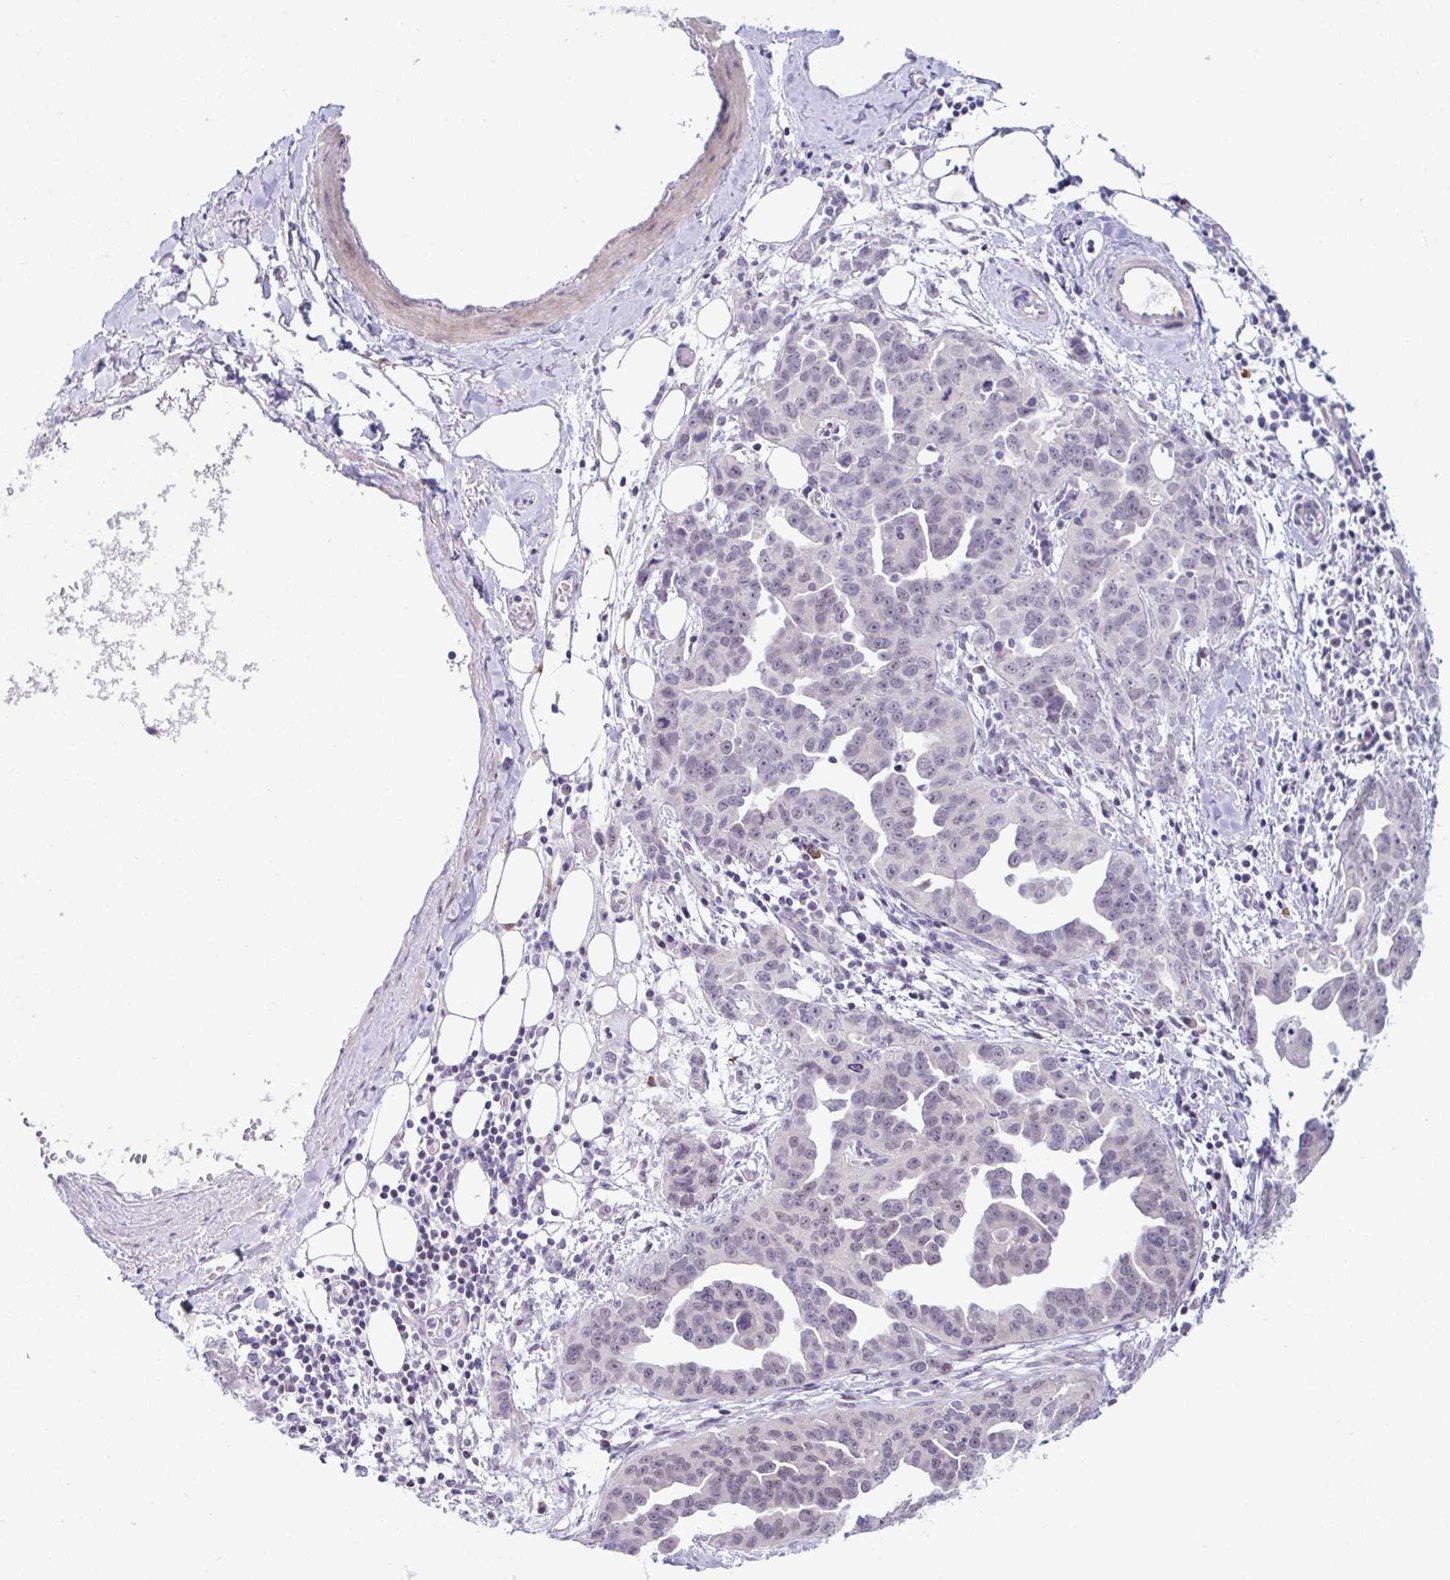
{"staining": {"intensity": "negative", "quantity": "none", "location": "none"}, "tissue": "ovarian cancer", "cell_type": "Tumor cells", "image_type": "cancer", "snomed": [{"axis": "morphology", "description": "Cystadenocarcinoma, serous, NOS"}, {"axis": "topography", "description": "Ovary"}], "caption": "Human ovarian cancer stained for a protein using IHC demonstrates no staining in tumor cells.", "gene": "USP35", "patient": {"sex": "female", "age": 75}}